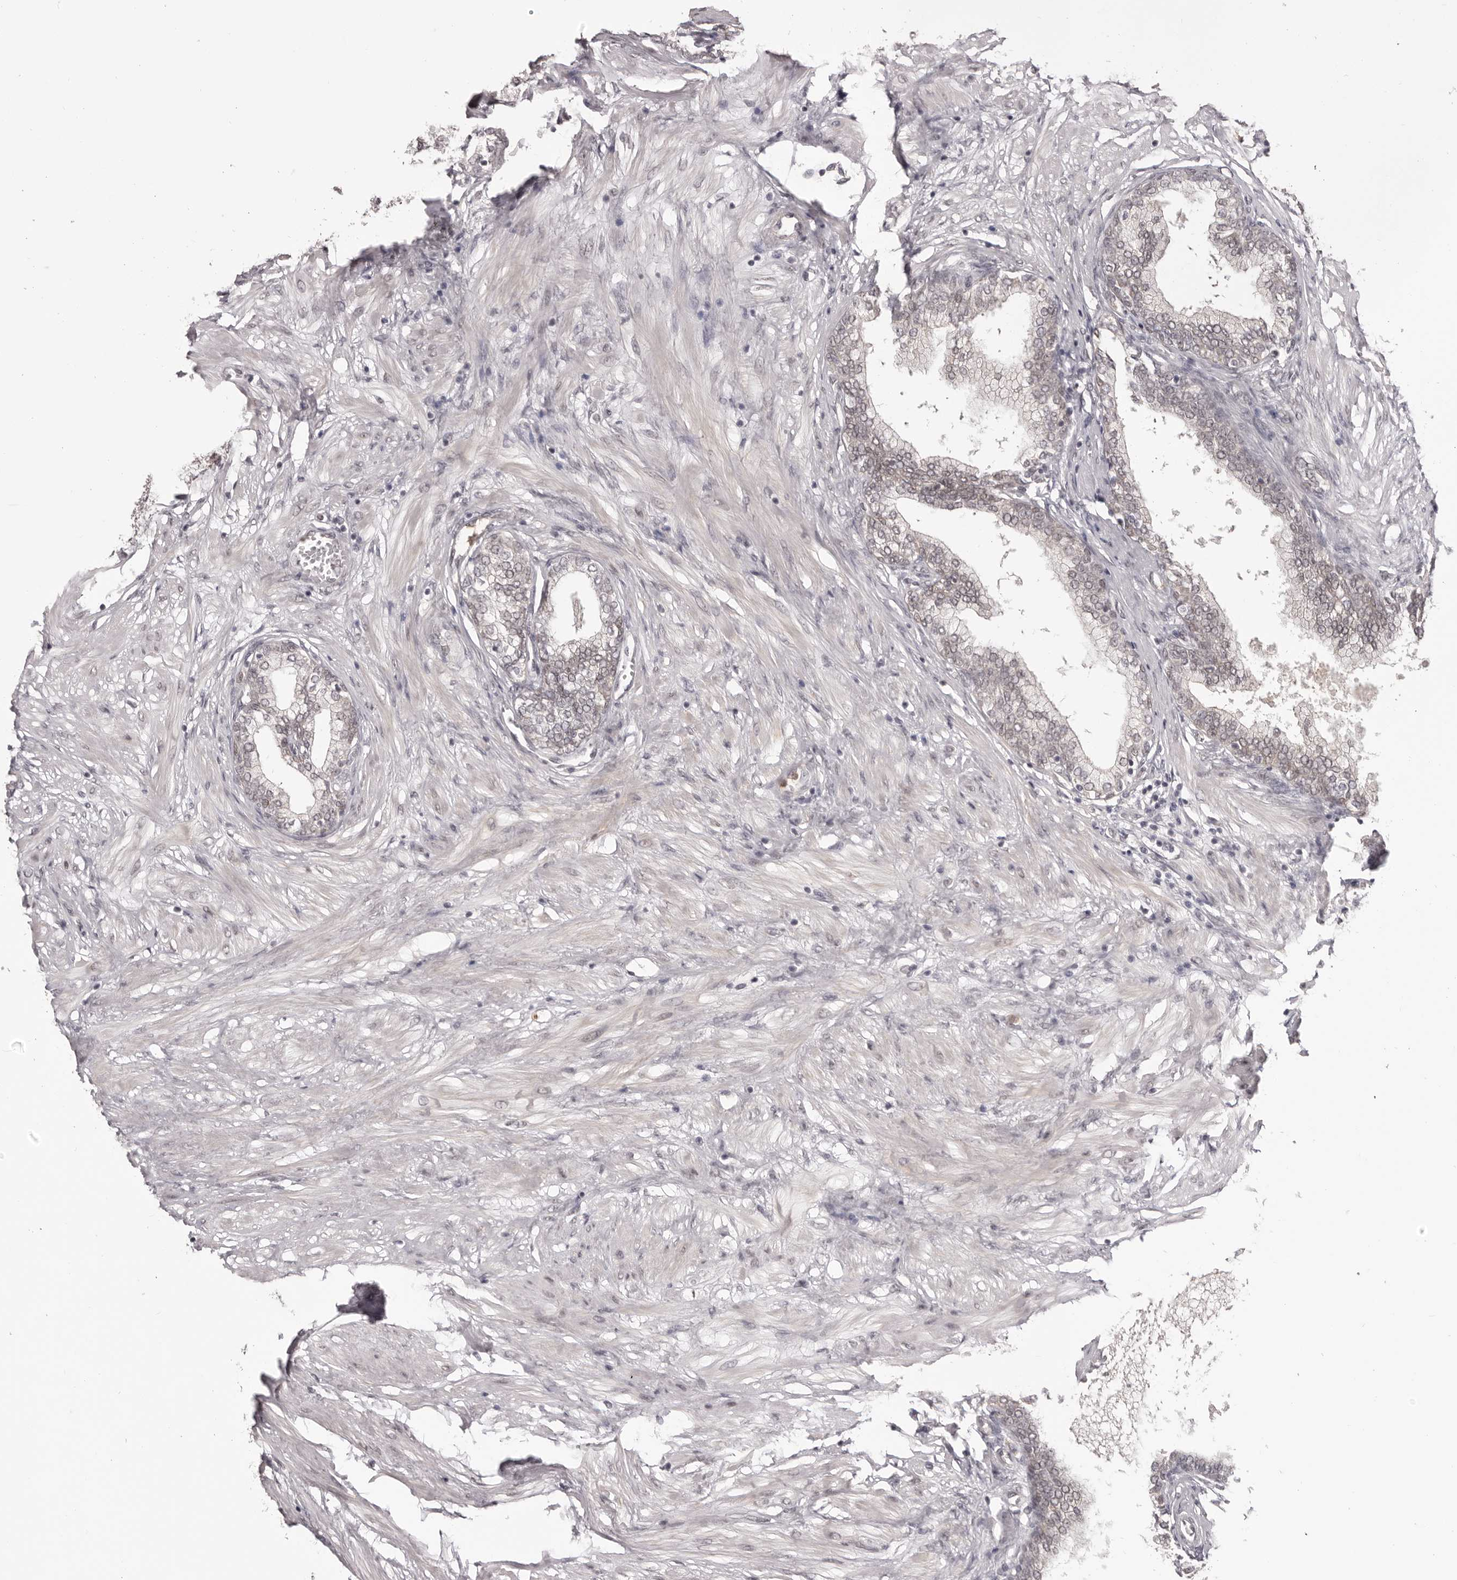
{"staining": {"intensity": "weak", "quantity": "<25%", "location": "nuclear"}, "tissue": "prostate", "cell_type": "Glandular cells", "image_type": "normal", "snomed": [{"axis": "morphology", "description": "Normal tissue, NOS"}, {"axis": "morphology", "description": "Urothelial carcinoma, Low grade"}, {"axis": "topography", "description": "Urinary bladder"}, {"axis": "topography", "description": "Prostate"}], "caption": "The image reveals no staining of glandular cells in normal prostate. The staining was performed using DAB to visualize the protein expression in brown, while the nuclei were stained in blue with hematoxylin (Magnification: 20x).", "gene": "RNF2", "patient": {"sex": "male", "age": 60}}